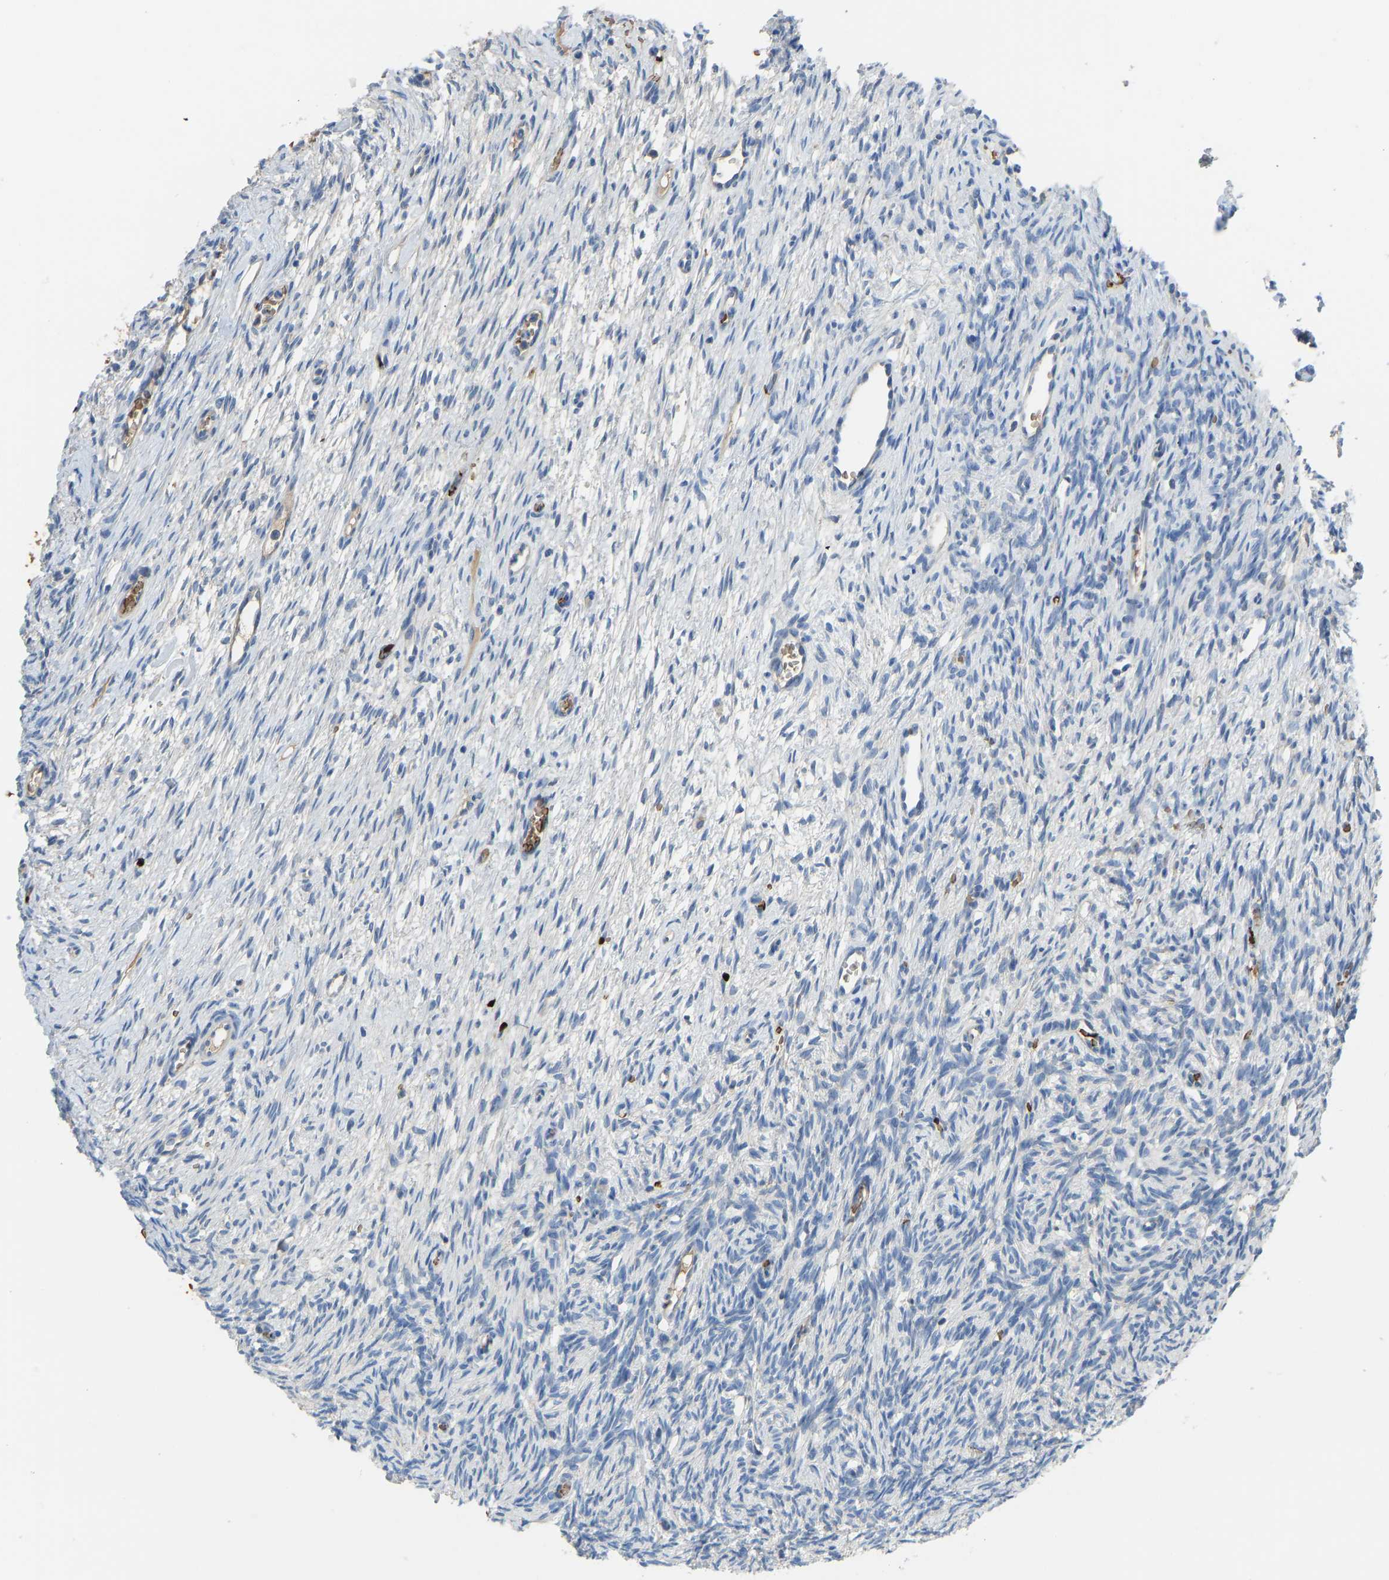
{"staining": {"intensity": "weak", "quantity": "25%-75%", "location": "cytoplasmic/membranous"}, "tissue": "ovary", "cell_type": "Follicle cells", "image_type": "normal", "snomed": [{"axis": "morphology", "description": "Normal tissue, NOS"}, {"axis": "topography", "description": "Ovary"}], "caption": "Protein staining by immunohistochemistry (IHC) displays weak cytoplasmic/membranous positivity in about 25%-75% of follicle cells in unremarkable ovary. Immunohistochemistry stains the protein of interest in brown and the nuclei are stained blue.", "gene": "PIGS", "patient": {"sex": "female", "age": 33}}